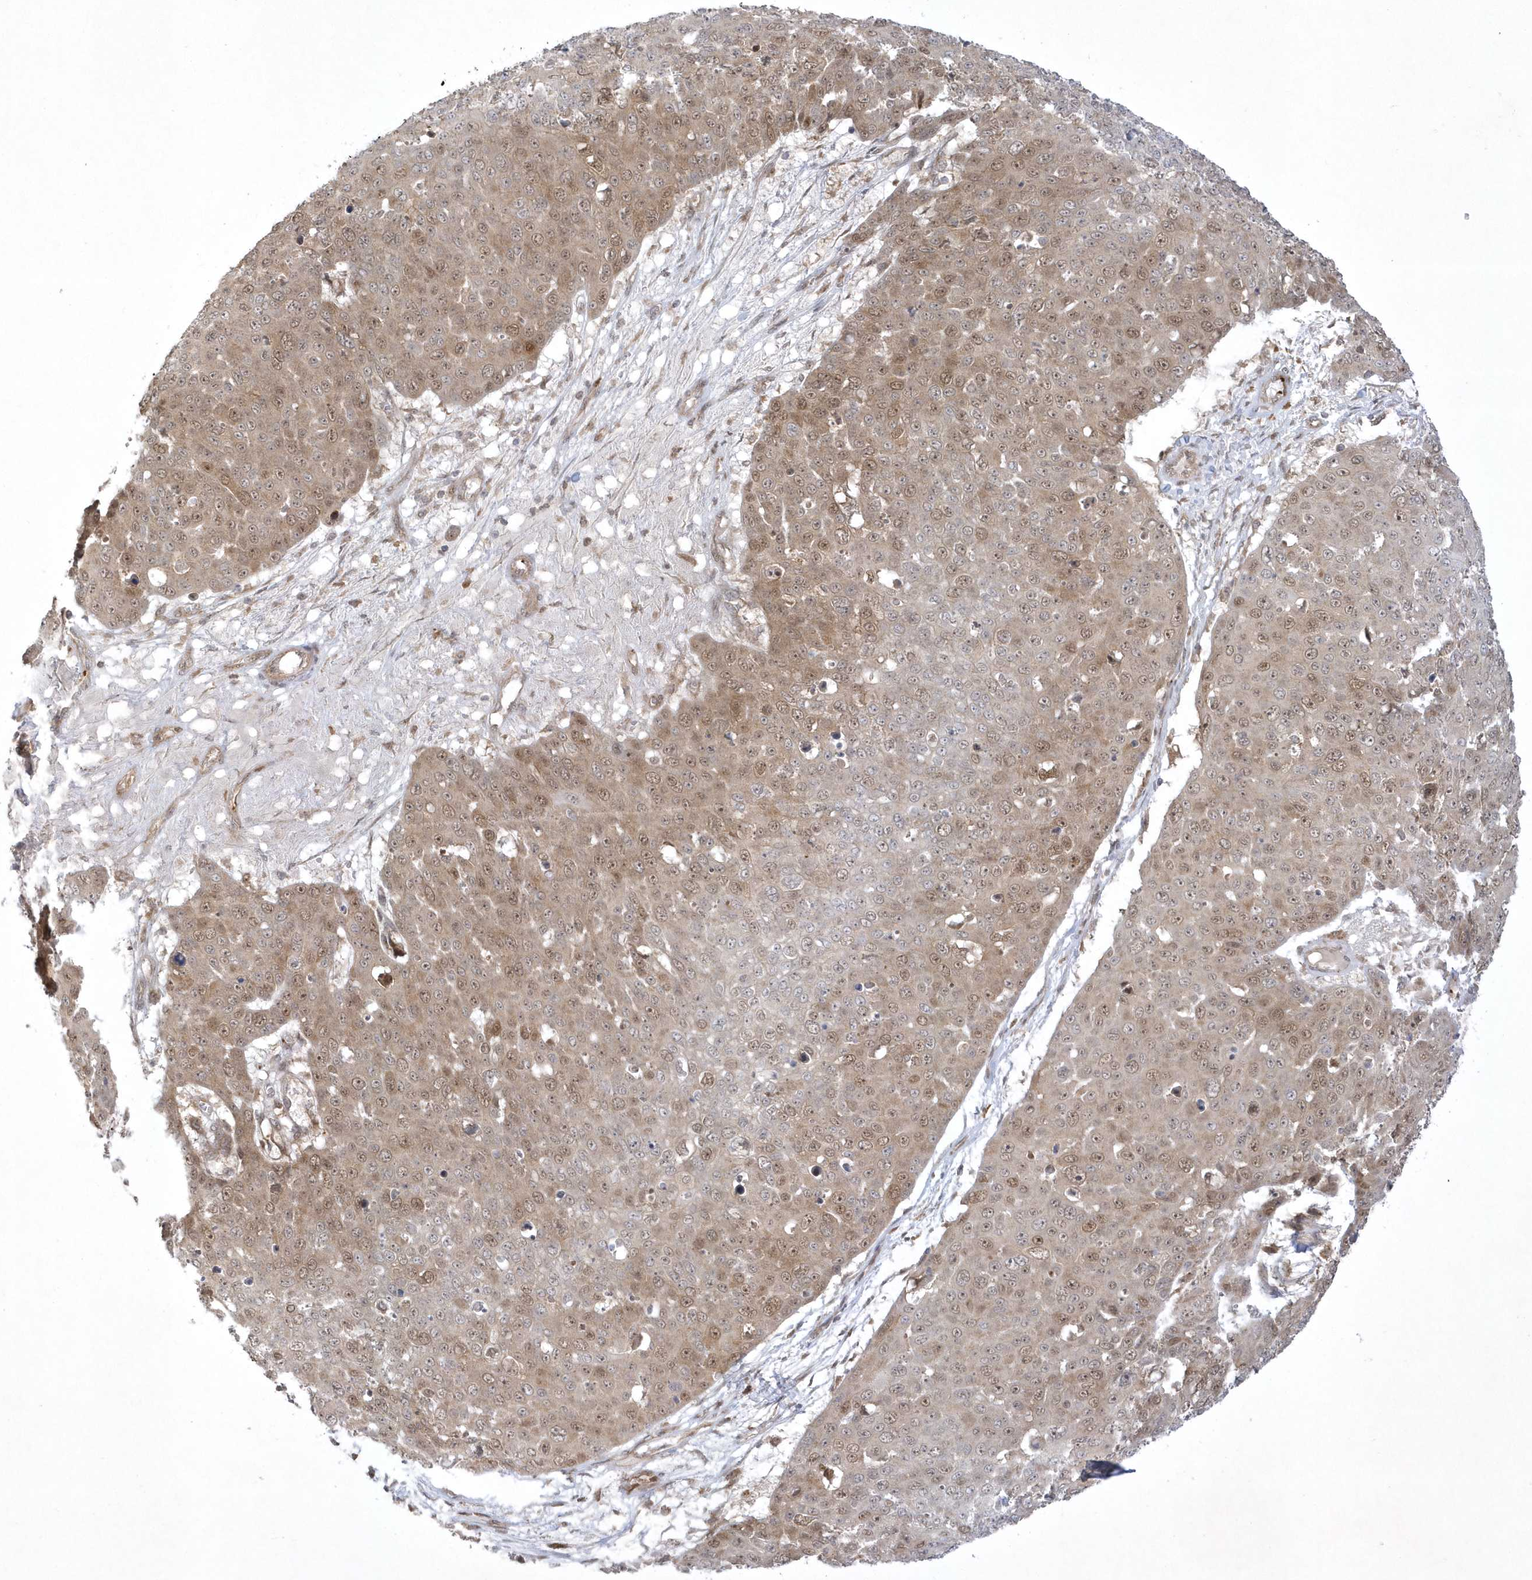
{"staining": {"intensity": "moderate", "quantity": ">75%", "location": "cytoplasmic/membranous,nuclear"}, "tissue": "skin cancer", "cell_type": "Tumor cells", "image_type": "cancer", "snomed": [{"axis": "morphology", "description": "Squamous cell carcinoma, NOS"}, {"axis": "topography", "description": "Skin"}], "caption": "Immunohistochemistry (IHC) photomicrograph of skin cancer (squamous cell carcinoma) stained for a protein (brown), which demonstrates medium levels of moderate cytoplasmic/membranous and nuclear expression in about >75% of tumor cells.", "gene": "NAF1", "patient": {"sex": "male", "age": 71}}